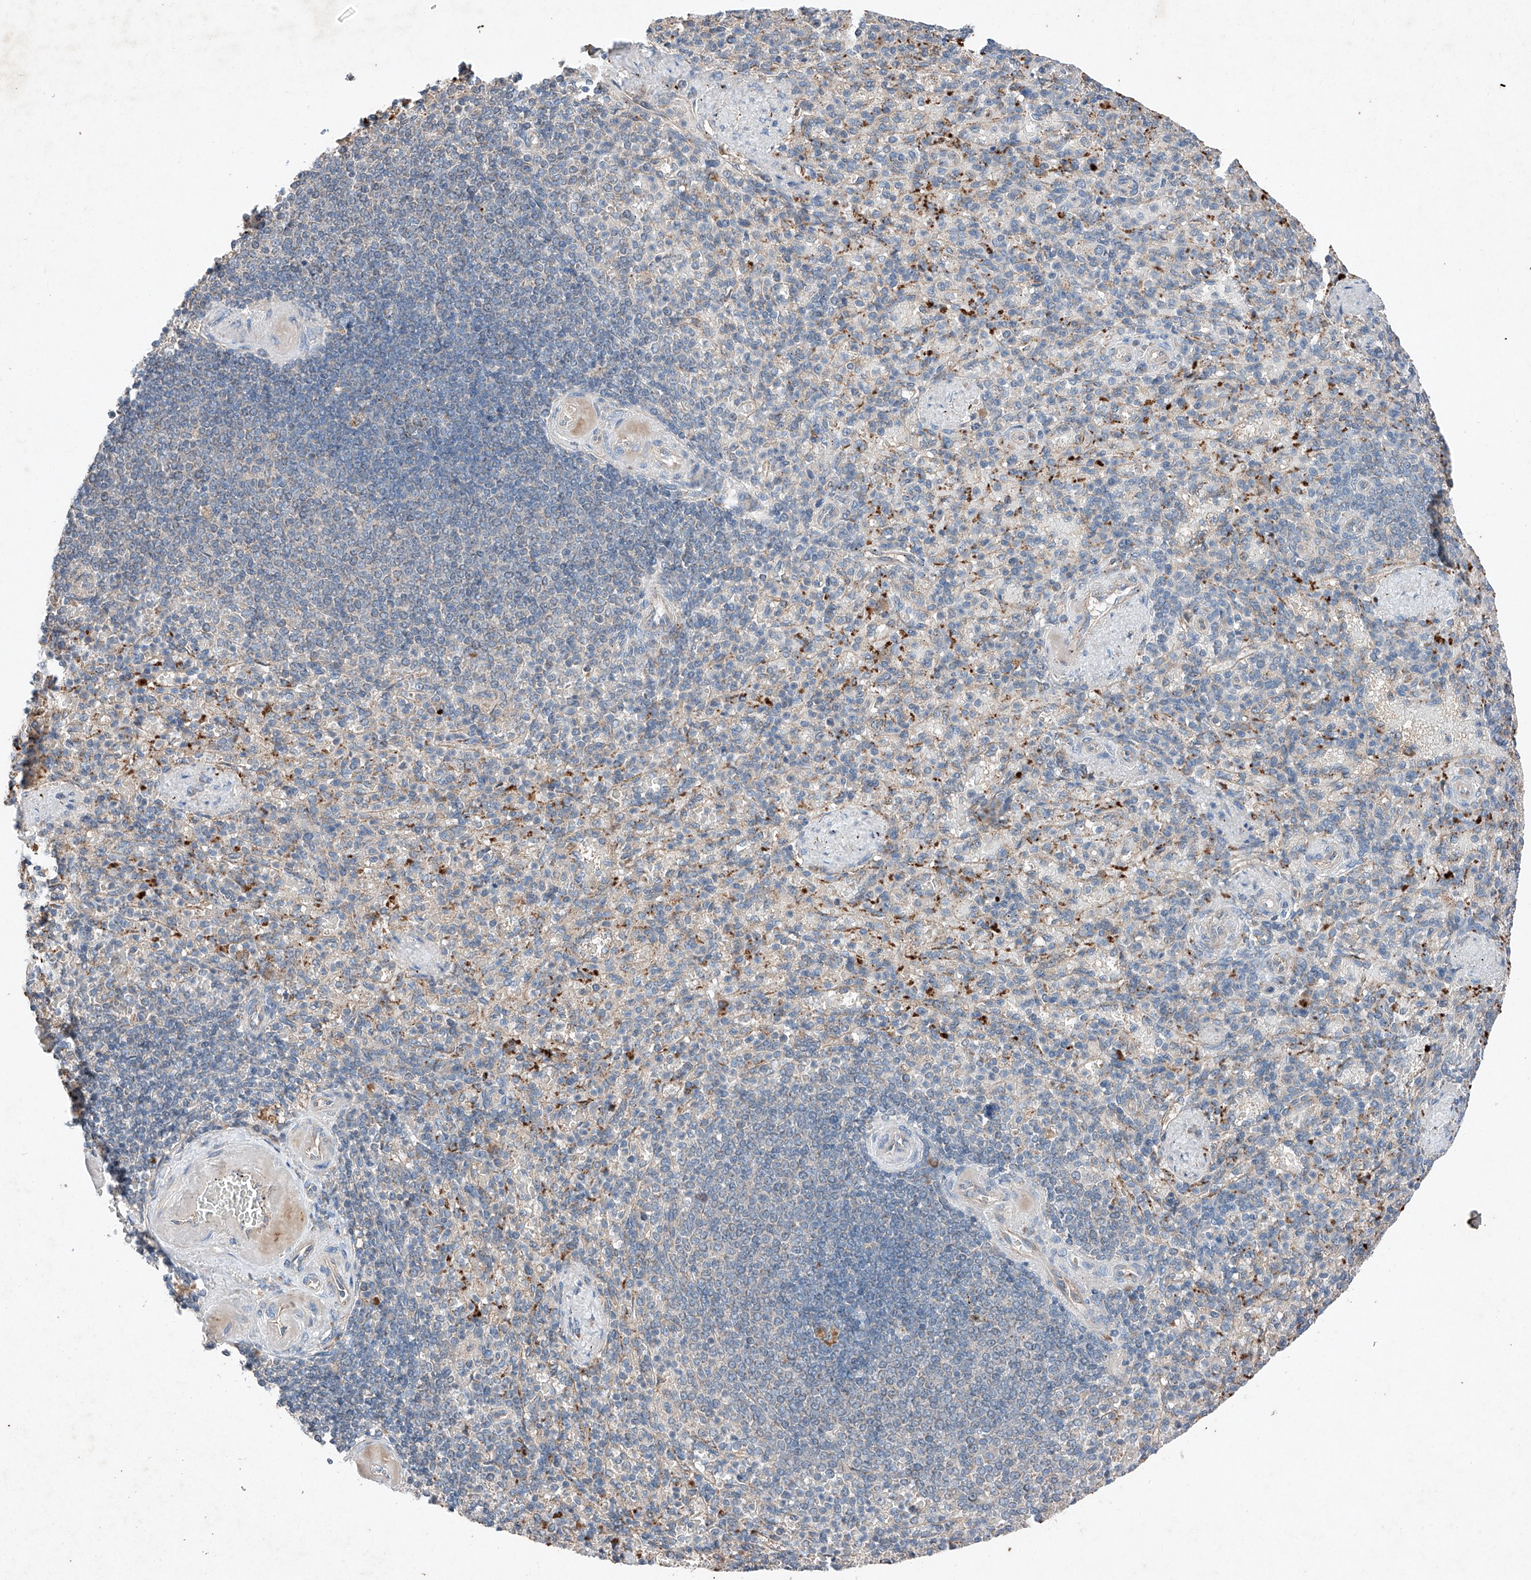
{"staining": {"intensity": "negative", "quantity": "none", "location": "none"}, "tissue": "spleen", "cell_type": "Cells in red pulp", "image_type": "normal", "snomed": [{"axis": "morphology", "description": "Normal tissue, NOS"}, {"axis": "topography", "description": "Spleen"}], "caption": "Protein analysis of normal spleen shows no significant expression in cells in red pulp. The staining was performed using DAB to visualize the protein expression in brown, while the nuclei were stained in blue with hematoxylin (Magnification: 20x).", "gene": "RUSC1", "patient": {"sex": "female", "age": 74}}